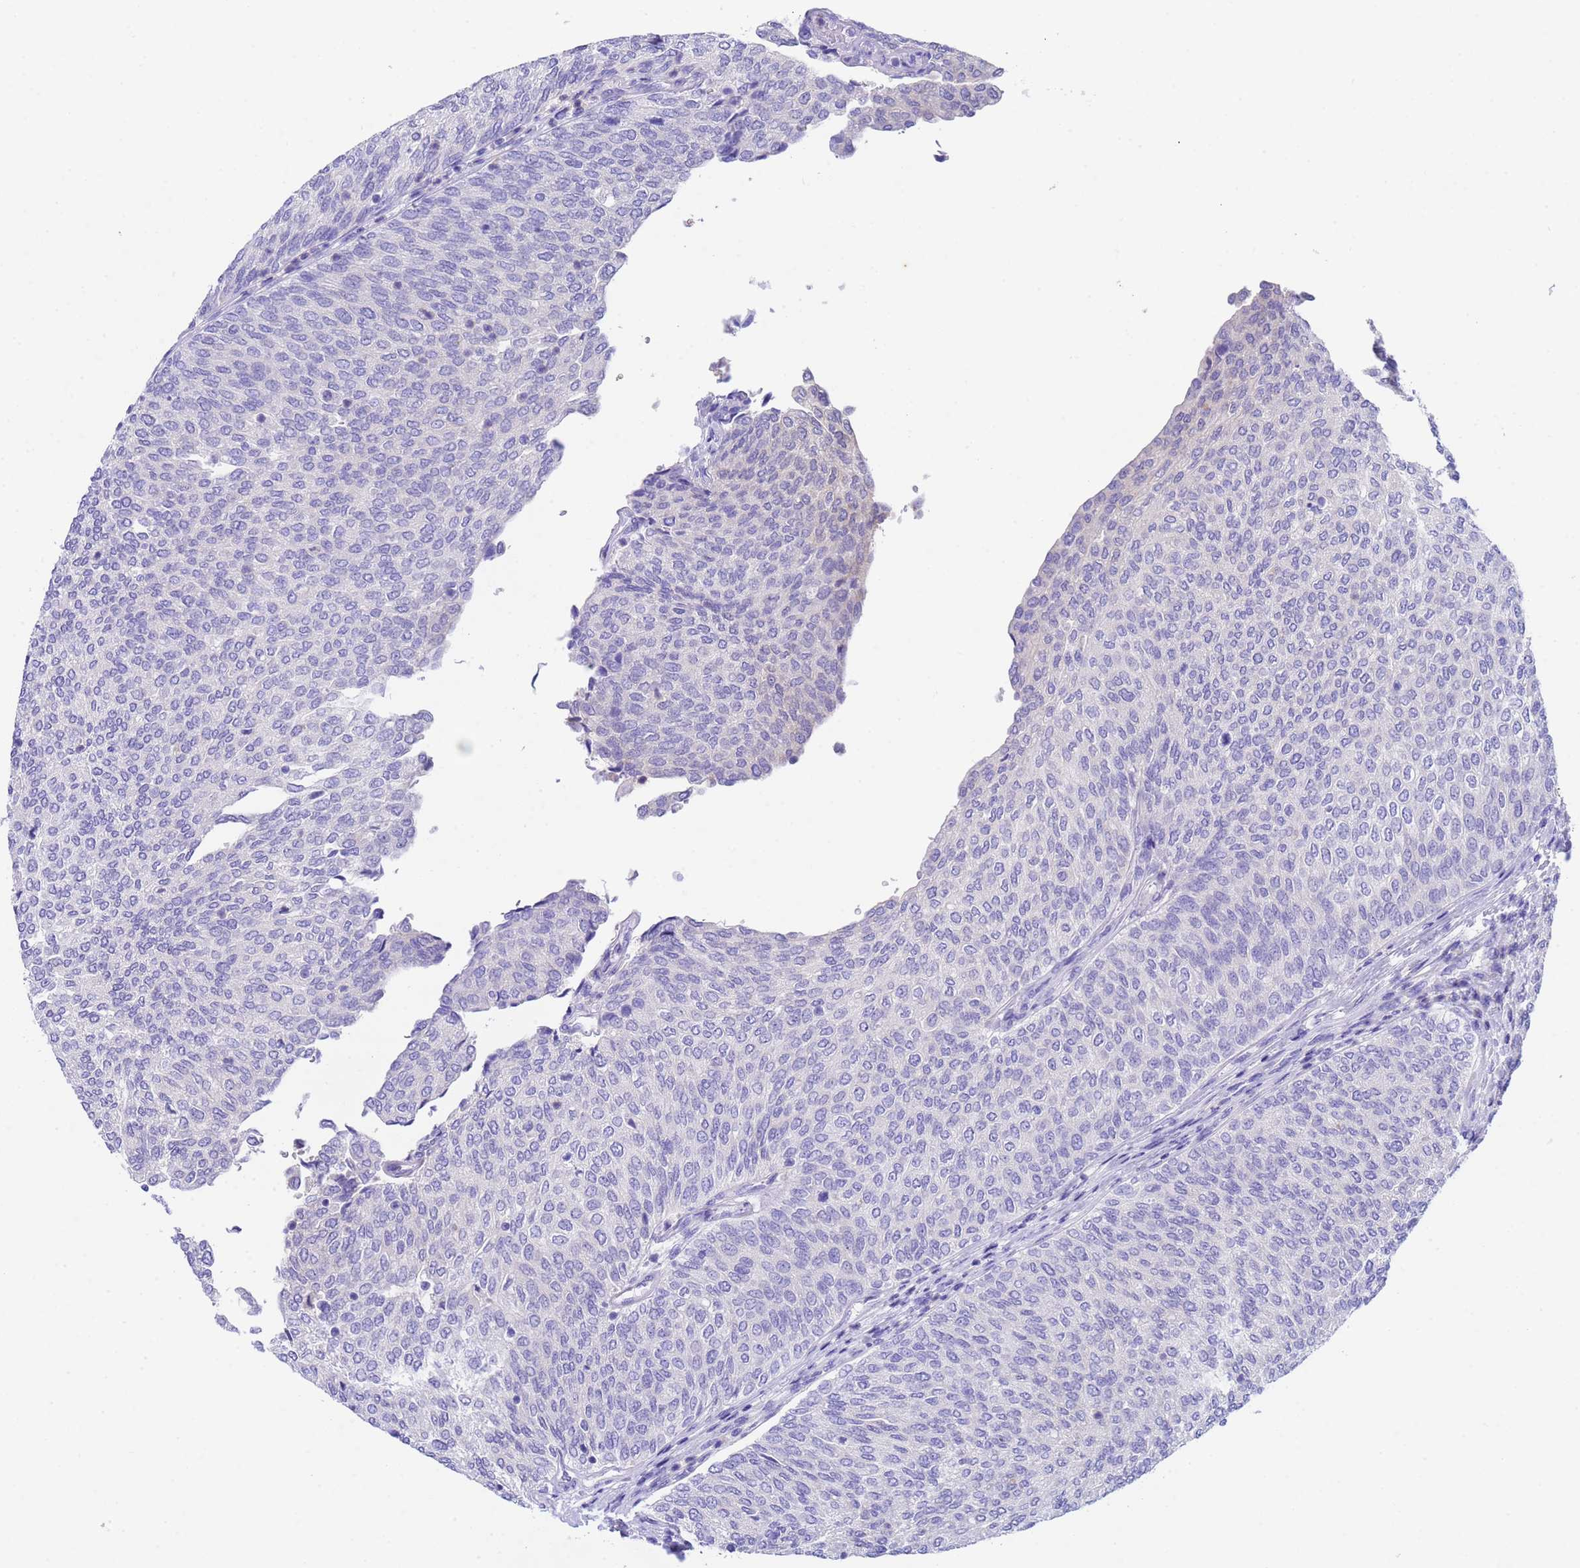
{"staining": {"intensity": "negative", "quantity": "none", "location": "none"}, "tissue": "urothelial cancer", "cell_type": "Tumor cells", "image_type": "cancer", "snomed": [{"axis": "morphology", "description": "Urothelial carcinoma, Low grade"}, {"axis": "topography", "description": "Urinary bladder"}], "caption": "Tumor cells show no significant protein staining in urothelial carcinoma (low-grade). The staining was performed using DAB to visualize the protein expression in brown, while the nuclei were stained in blue with hematoxylin (Magnification: 20x).", "gene": "USP38", "patient": {"sex": "female", "age": 79}}